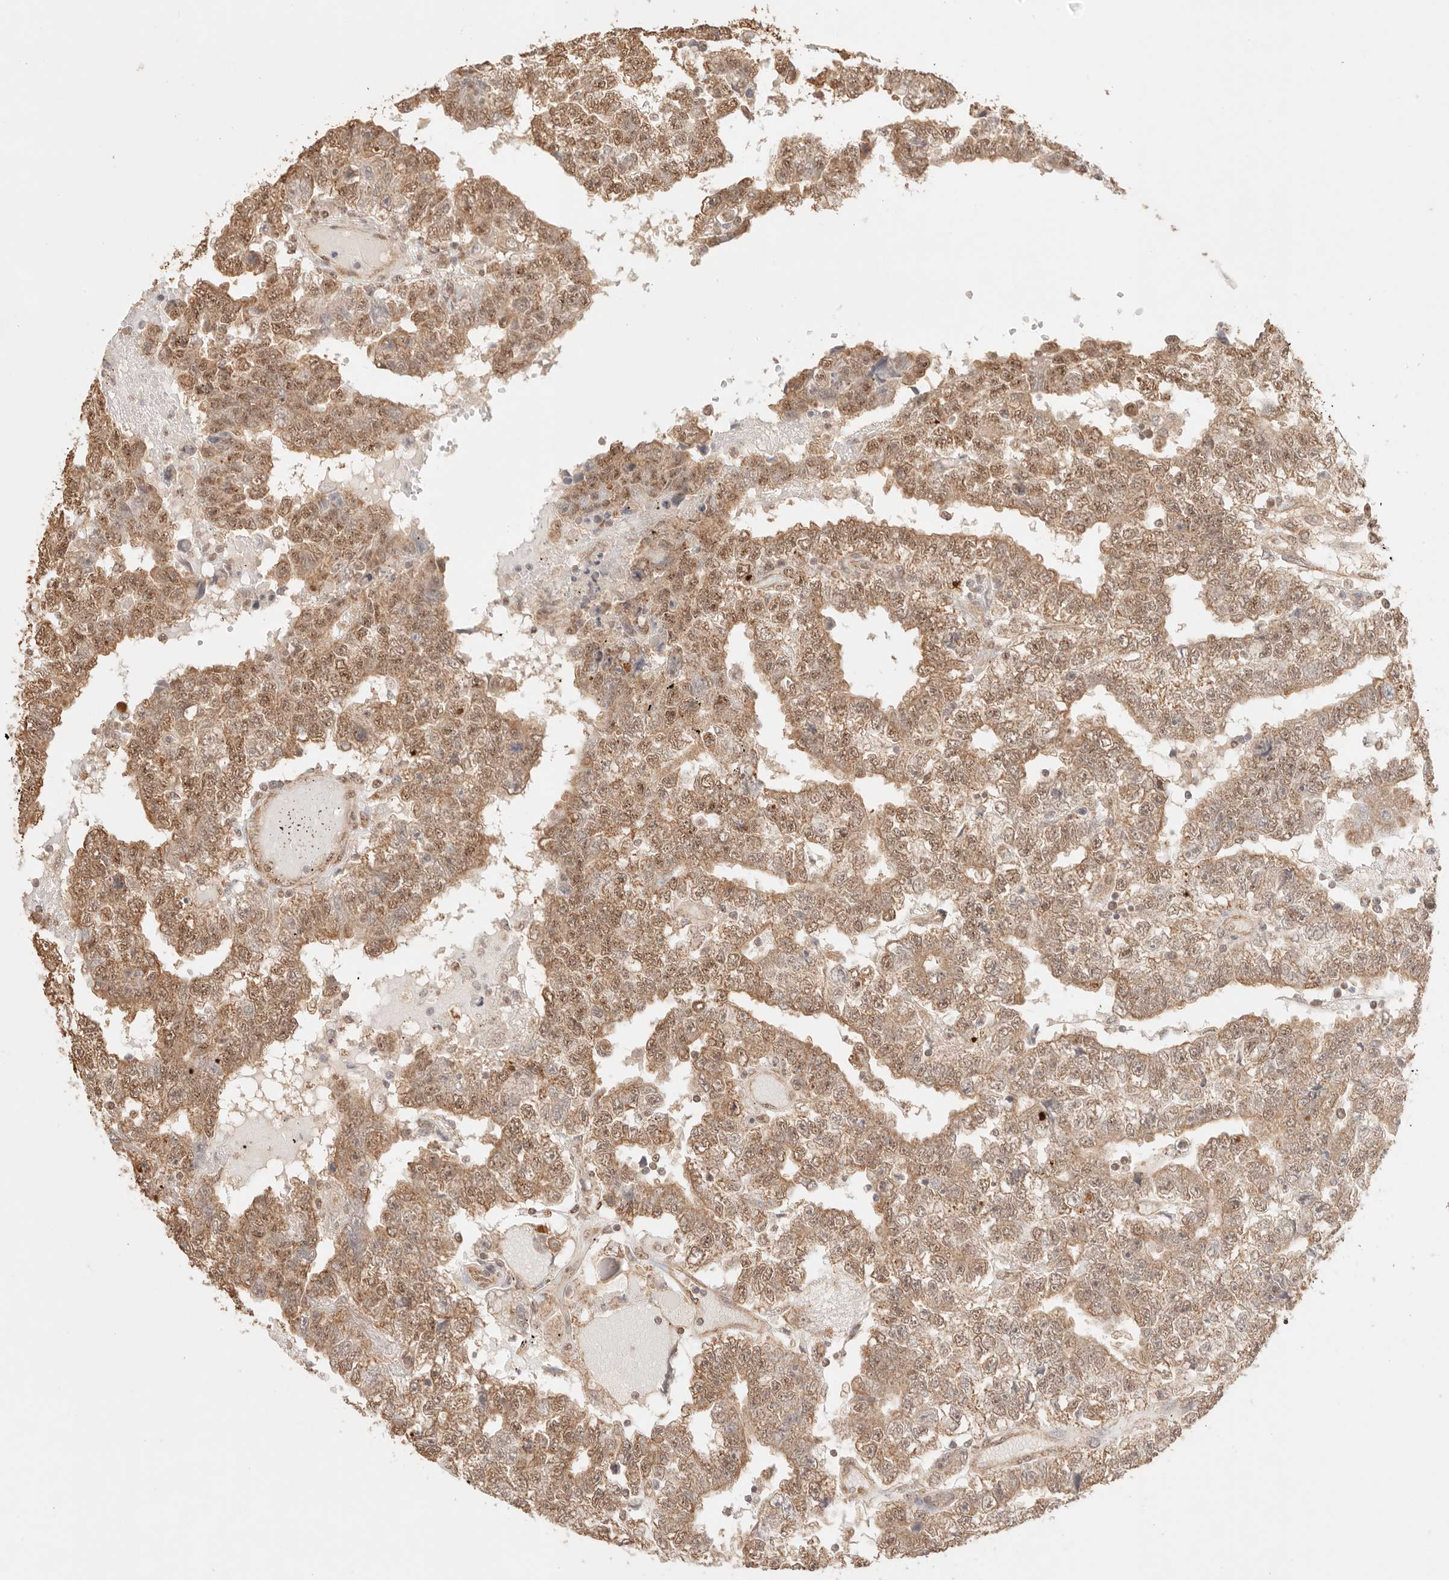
{"staining": {"intensity": "moderate", "quantity": ">75%", "location": "cytoplasmic/membranous,nuclear"}, "tissue": "testis cancer", "cell_type": "Tumor cells", "image_type": "cancer", "snomed": [{"axis": "morphology", "description": "Carcinoma, Embryonal, NOS"}, {"axis": "topography", "description": "Testis"}], "caption": "High-power microscopy captured an immunohistochemistry micrograph of testis cancer, revealing moderate cytoplasmic/membranous and nuclear staining in about >75% of tumor cells.", "gene": "IL1R2", "patient": {"sex": "male", "age": 25}}